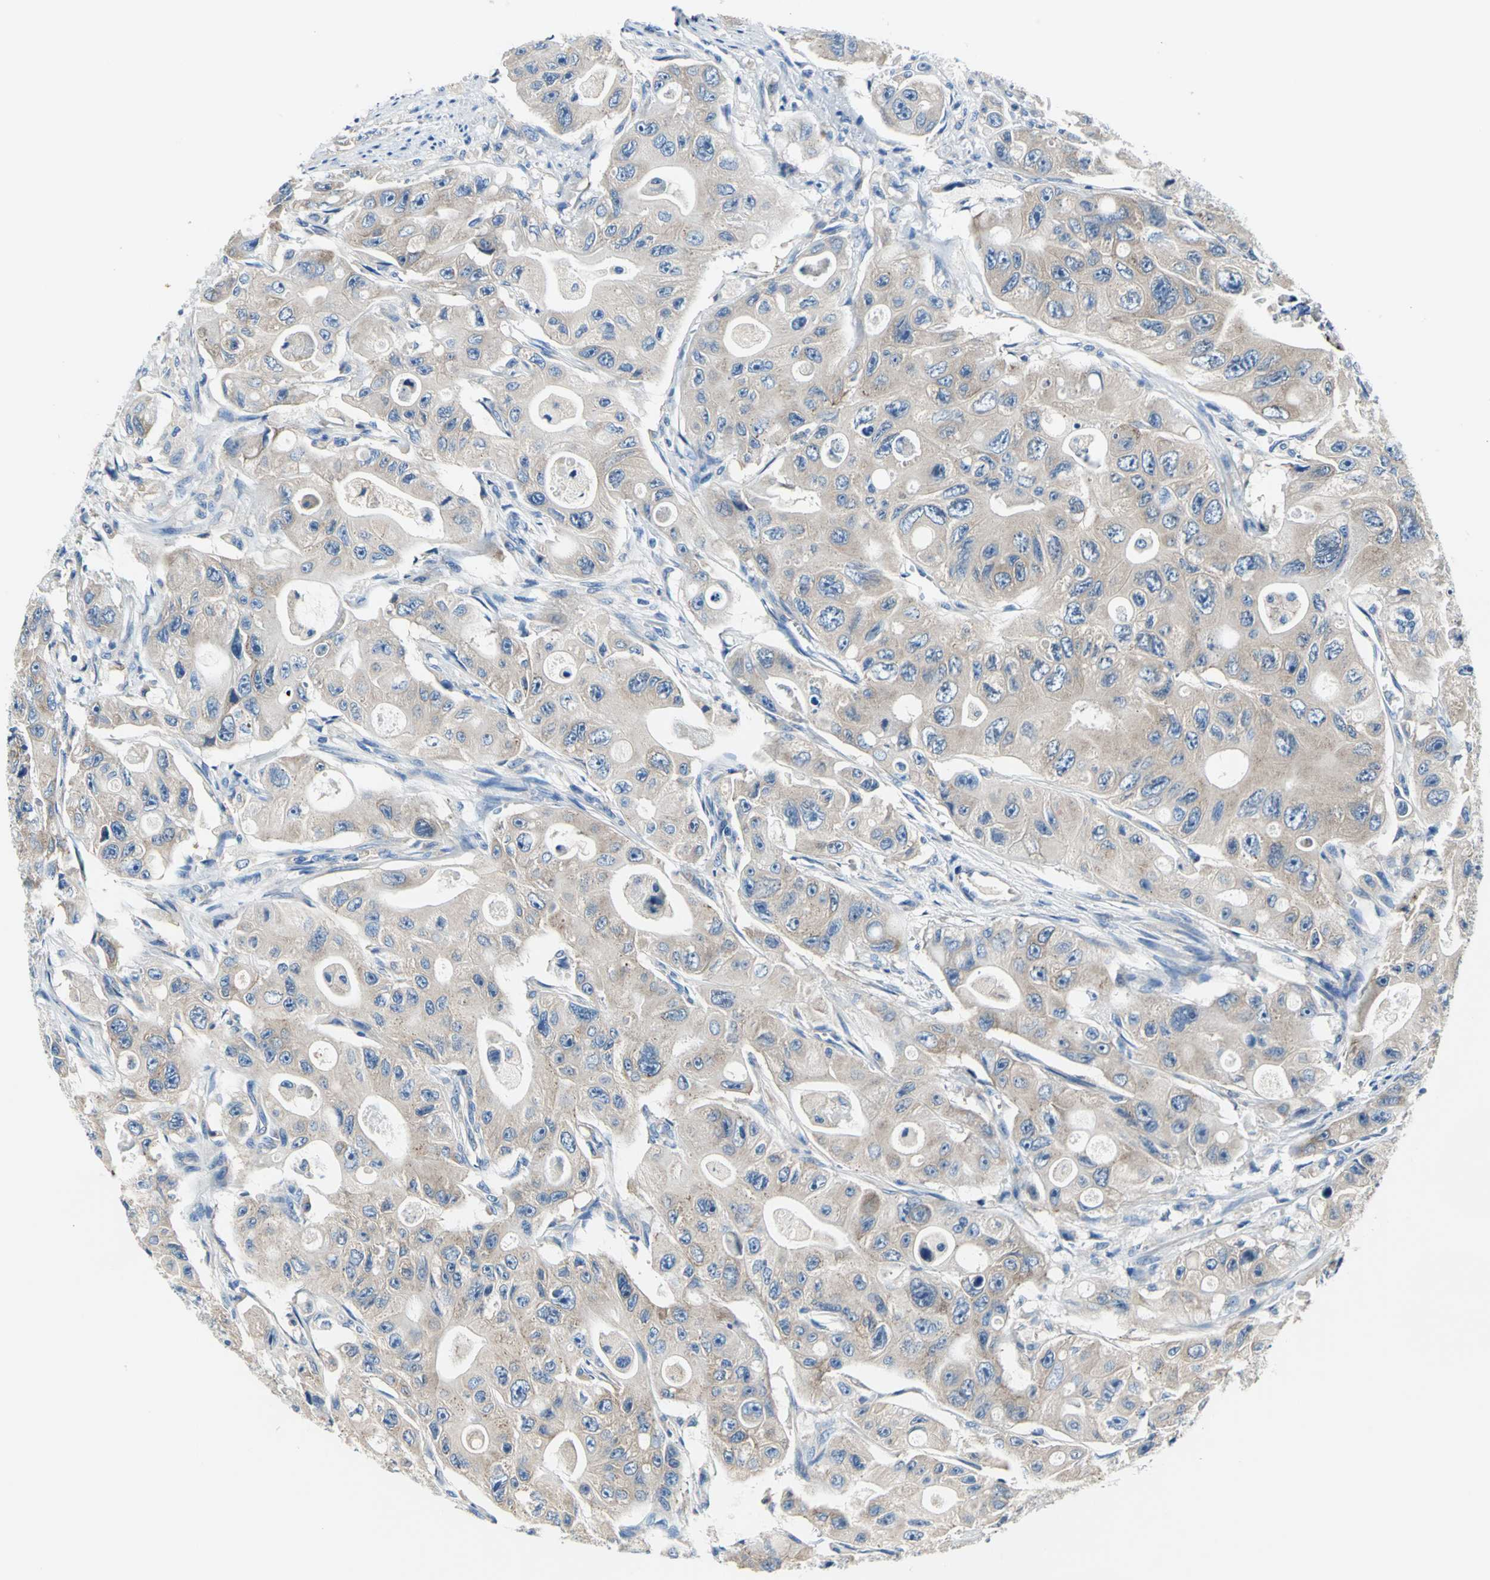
{"staining": {"intensity": "weak", "quantity": "25%-75%", "location": "cytoplasmic/membranous"}, "tissue": "colorectal cancer", "cell_type": "Tumor cells", "image_type": "cancer", "snomed": [{"axis": "morphology", "description": "Adenocarcinoma, NOS"}, {"axis": "topography", "description": "Colon"}], "caption": "Human colorectal cancer (adenocarcinoma) stained with a protein marker reveals weak staining in tumor cells.", "gene": "TRIM25", "patient": {"sex": "female", "age": 46}}